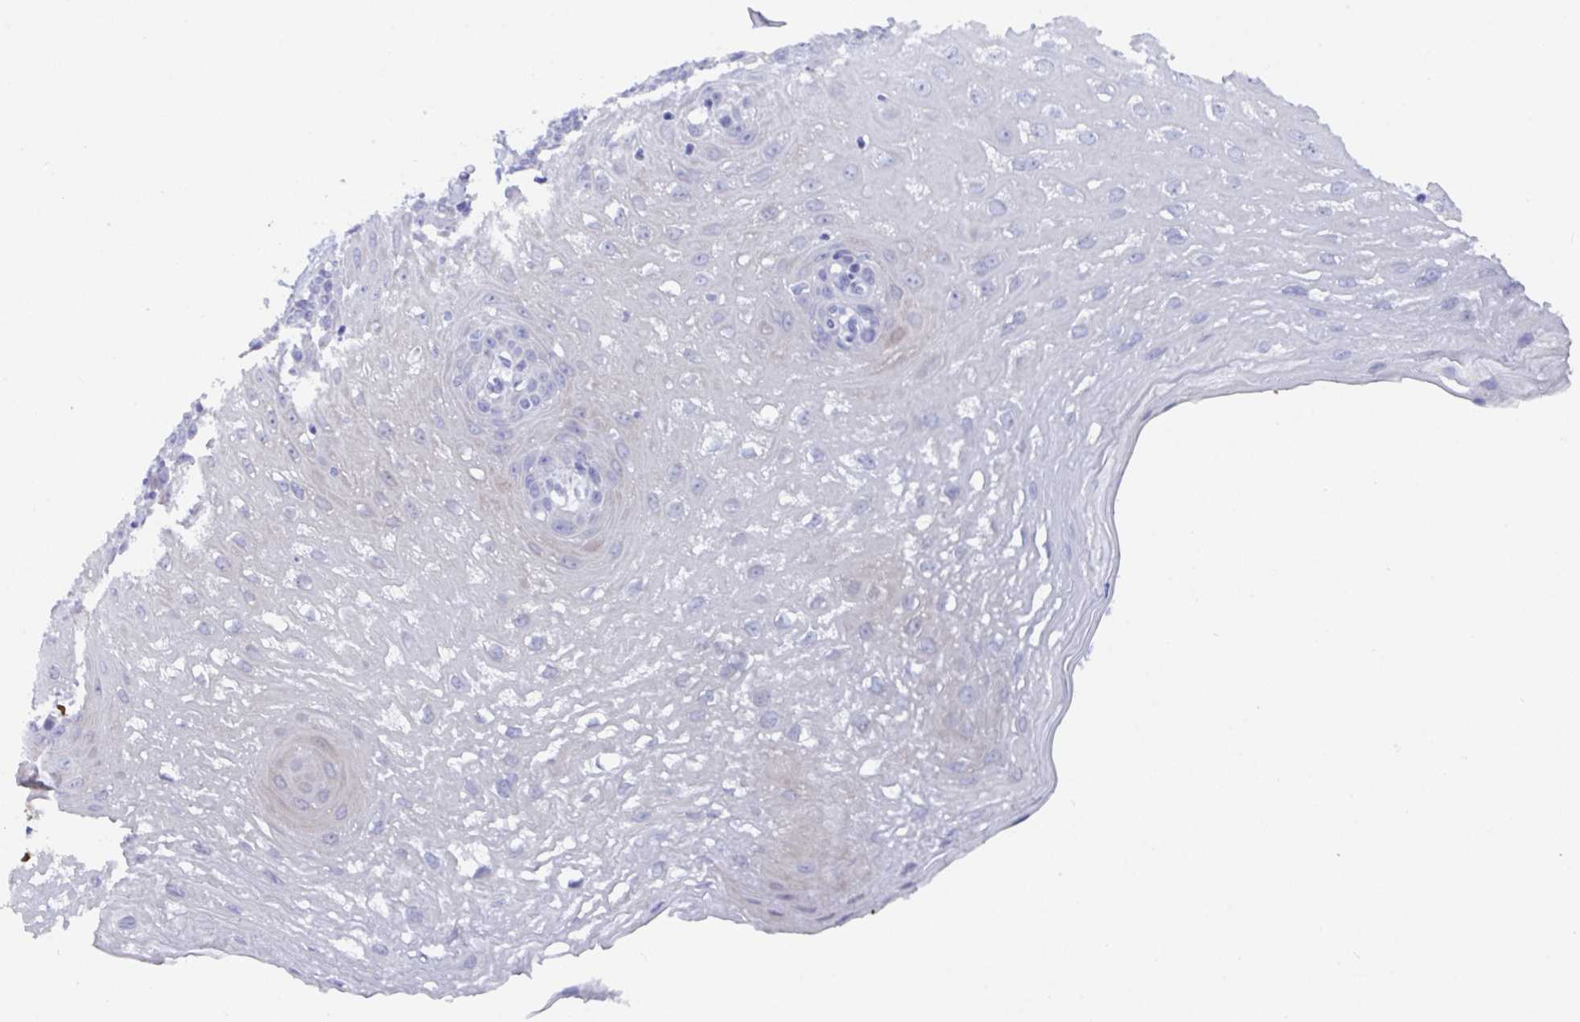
{"staining": {"intensity": "negative", "quantity": "none", "location": "none"}, "tissue": "esophagus", "cell_type": "Squamous epithelial cells", "image_type": "normal", "snomed": [{"axis": "morphology", "description": "Normal tissue, NOS"}, {"axis": "topography", "description": "Esophagus"}], "caption": "Immunohistochemistry histopathology image of benign human esophagus stained for a protein (brown), which reveals no expression in squamous epithelial cells.", "gene": "CLDN8", "patient": {"sex": "female", "age": 81}}